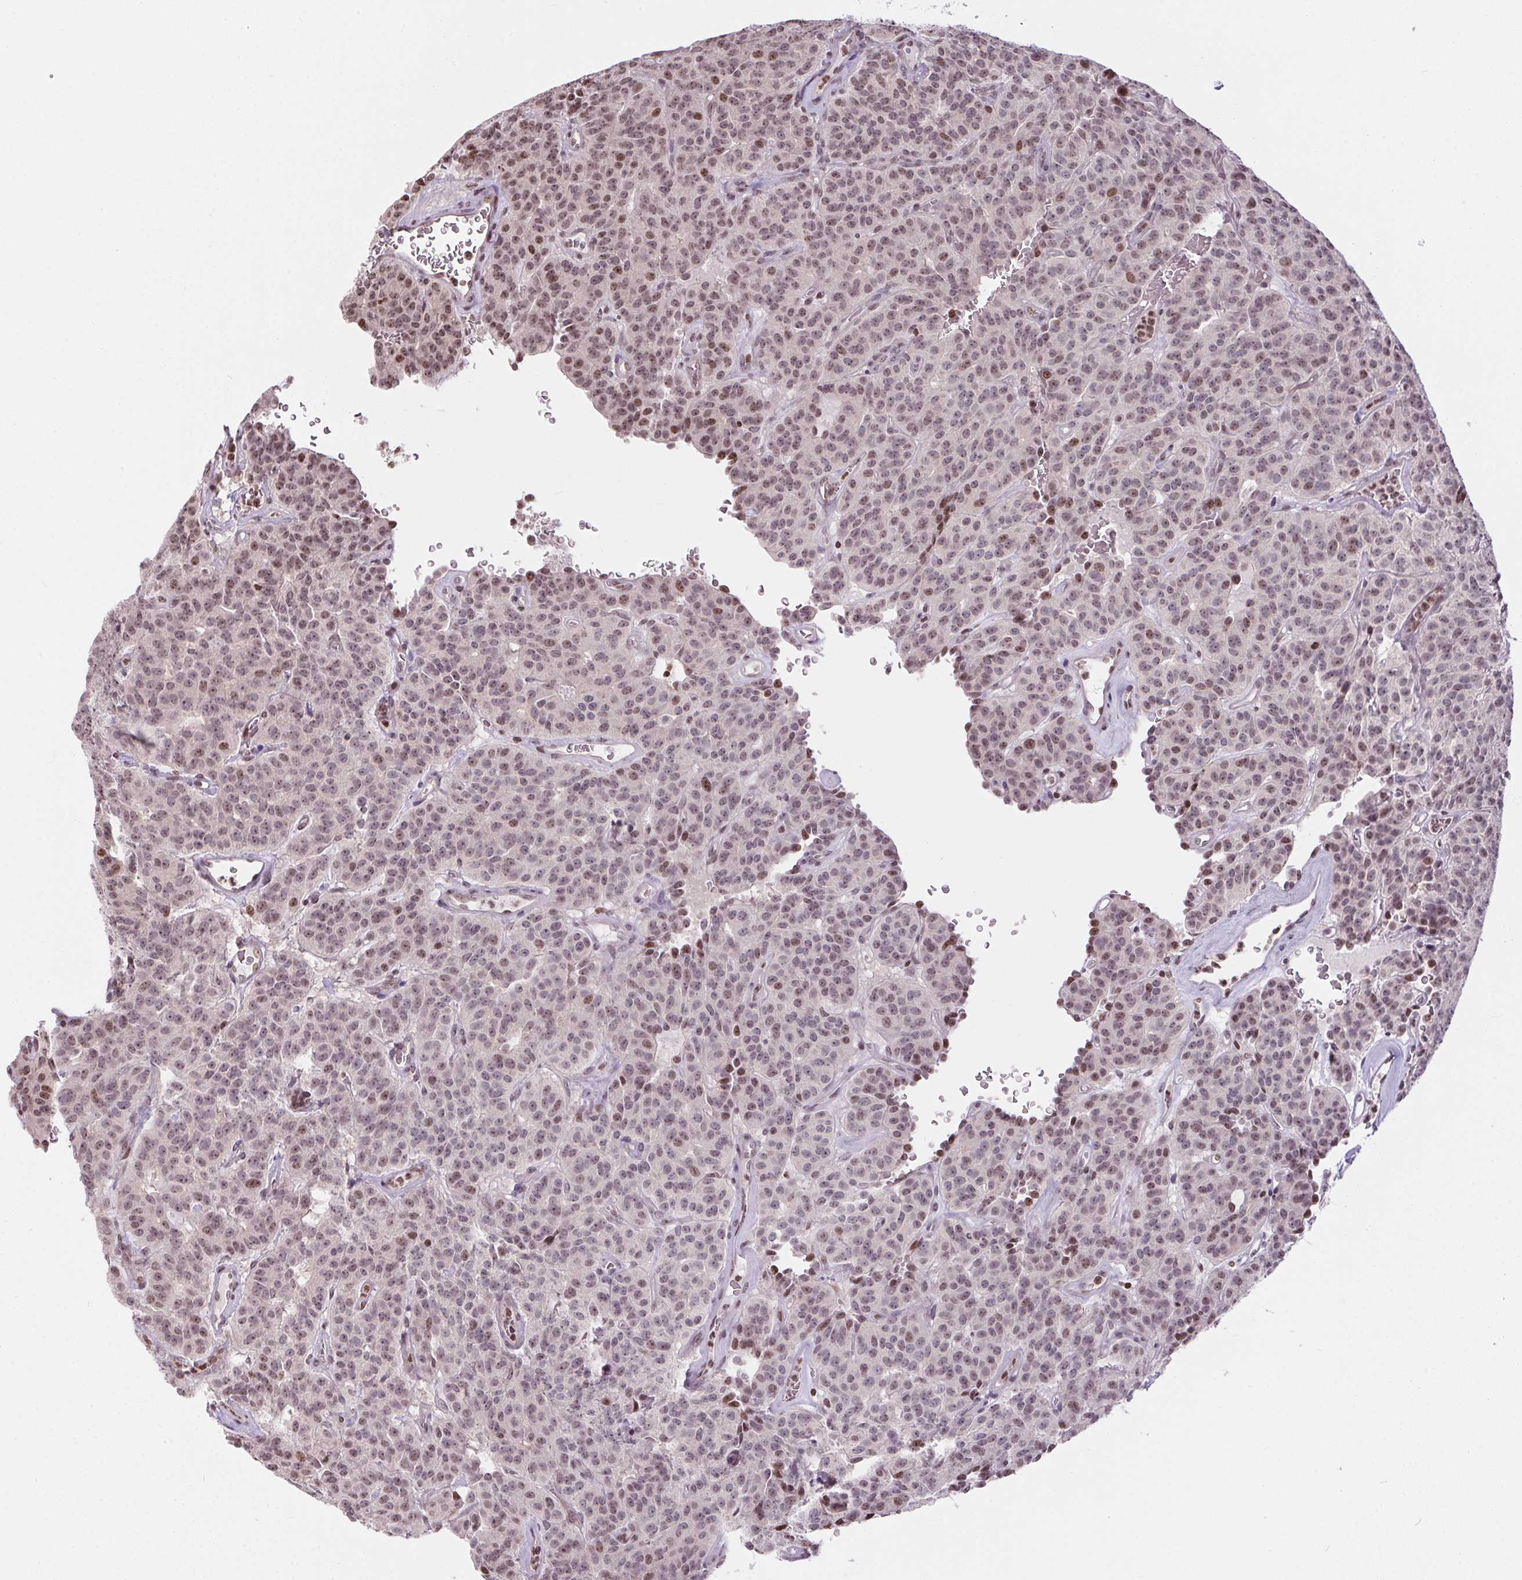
{"staining": {"intensity": "weak", "quantity": ">75%", "location": "nuclear"}, "tissue": "carcinoid", "cell_type": "Tumor cells", "image_type": "cancer", "snomed": [{"axis": "morphology", "description": "Carcinoid, malignant, NOS"}, {"axis": "topography", "description": "Lung"}], "caption": "Immunohistochemistry (DAB) staining of human malignant carcinoid shows weak nuclear protein expression in approximately >75% of tumor cells. (brown staining indicates protein expression, while blue staining denotes nuclei).", "gene": "RNF181", "patient": {"sex": "female", "age": 61}}